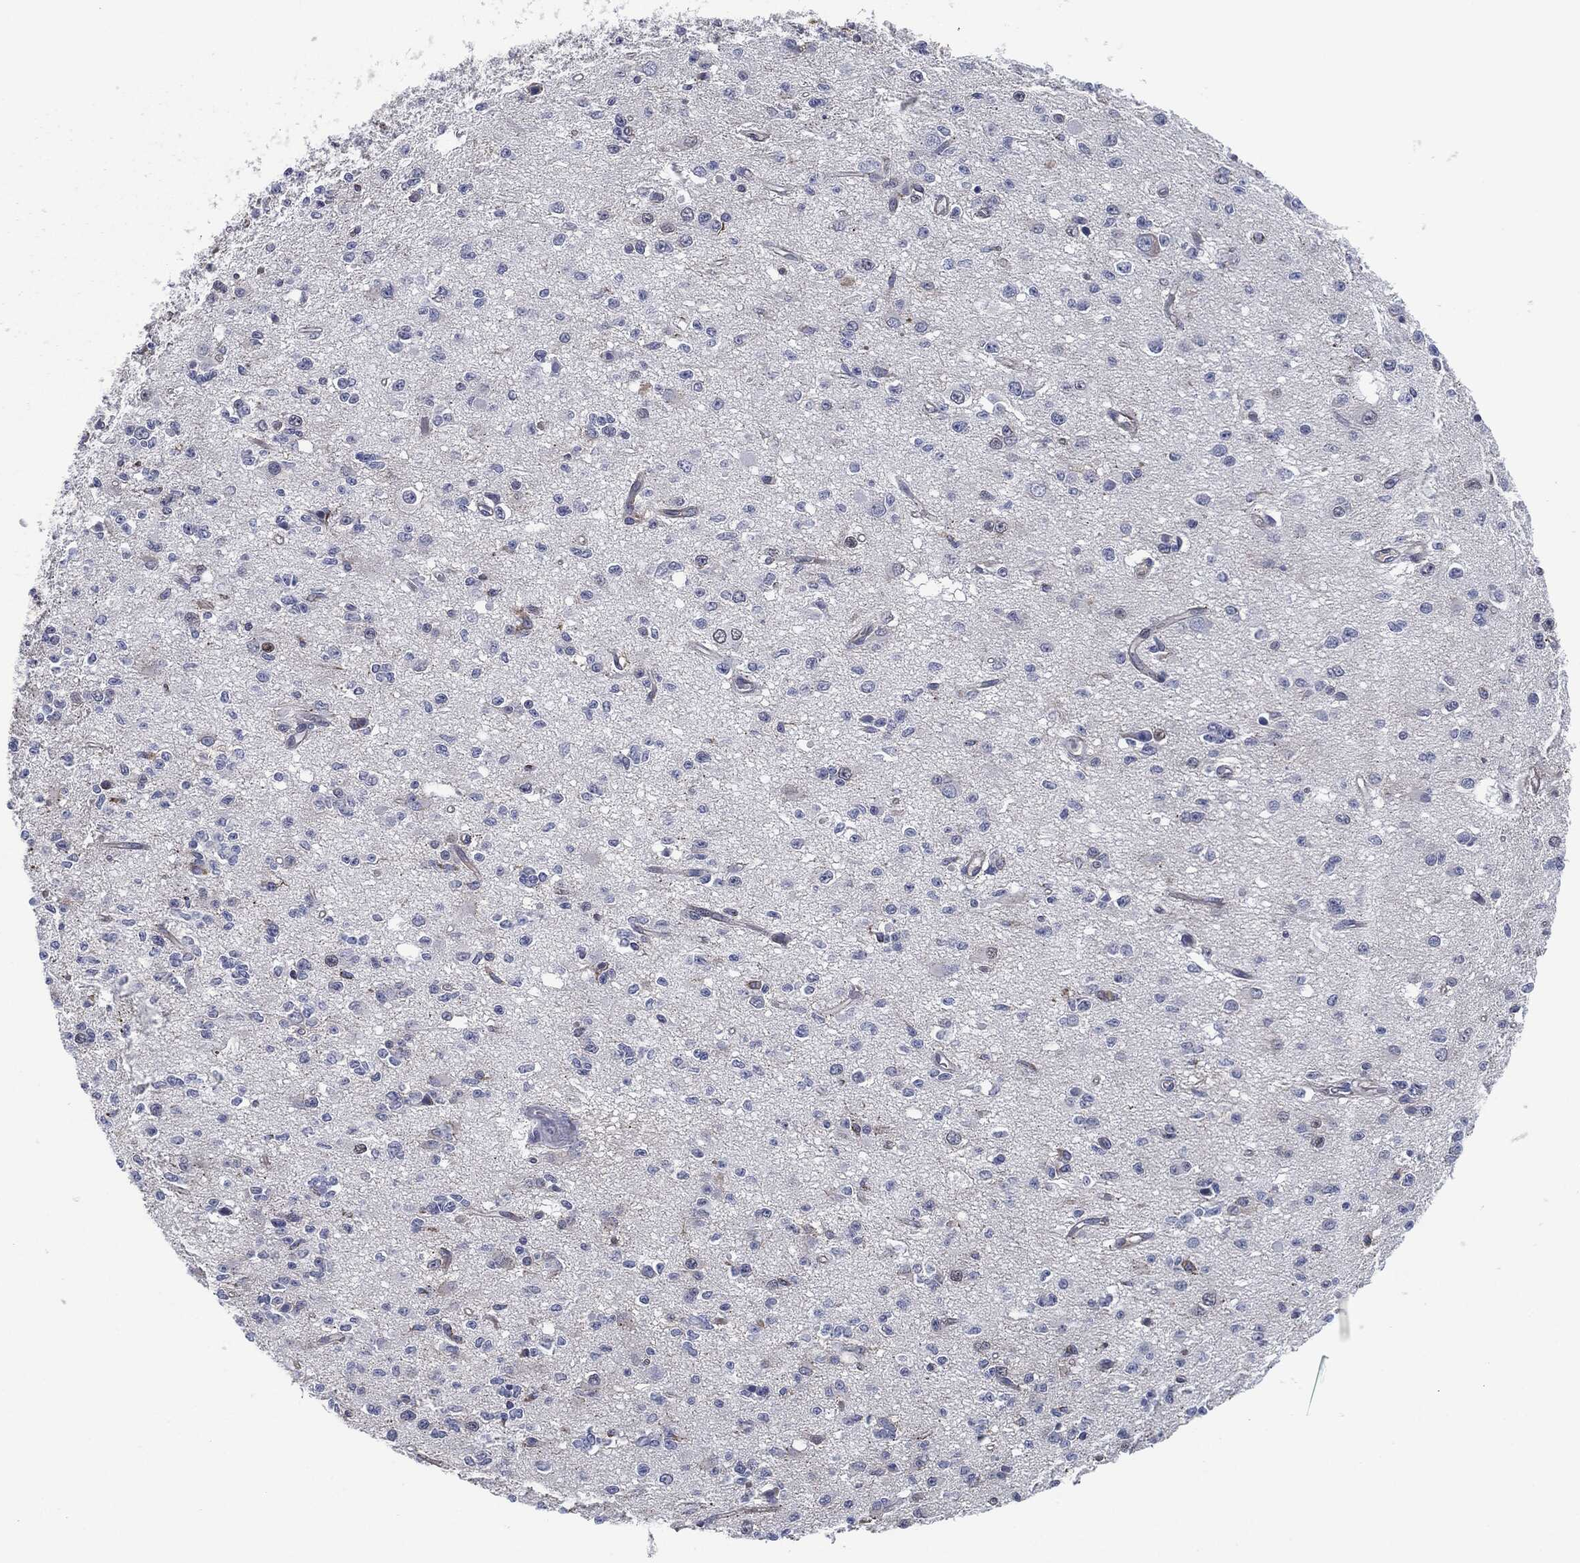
{"staining": {"intensity": "negative", "quantity": "none", "location": "none"}, "tissue": "glioma", "cell_type": "Tumor cells", "image_type": "cancer", "snomed": [{"axis": "morphology", "description": "Glioma, malignant, Low grade"}, {"axis": "topography", "description": "Brain"}], "caption": "Immunohistochemistry (IHC) of low-grade glioma (malignant) displays no expression in tumor cells.", "gene": "SHROOM2", "patient": {"sex": "female", "age": 45}}